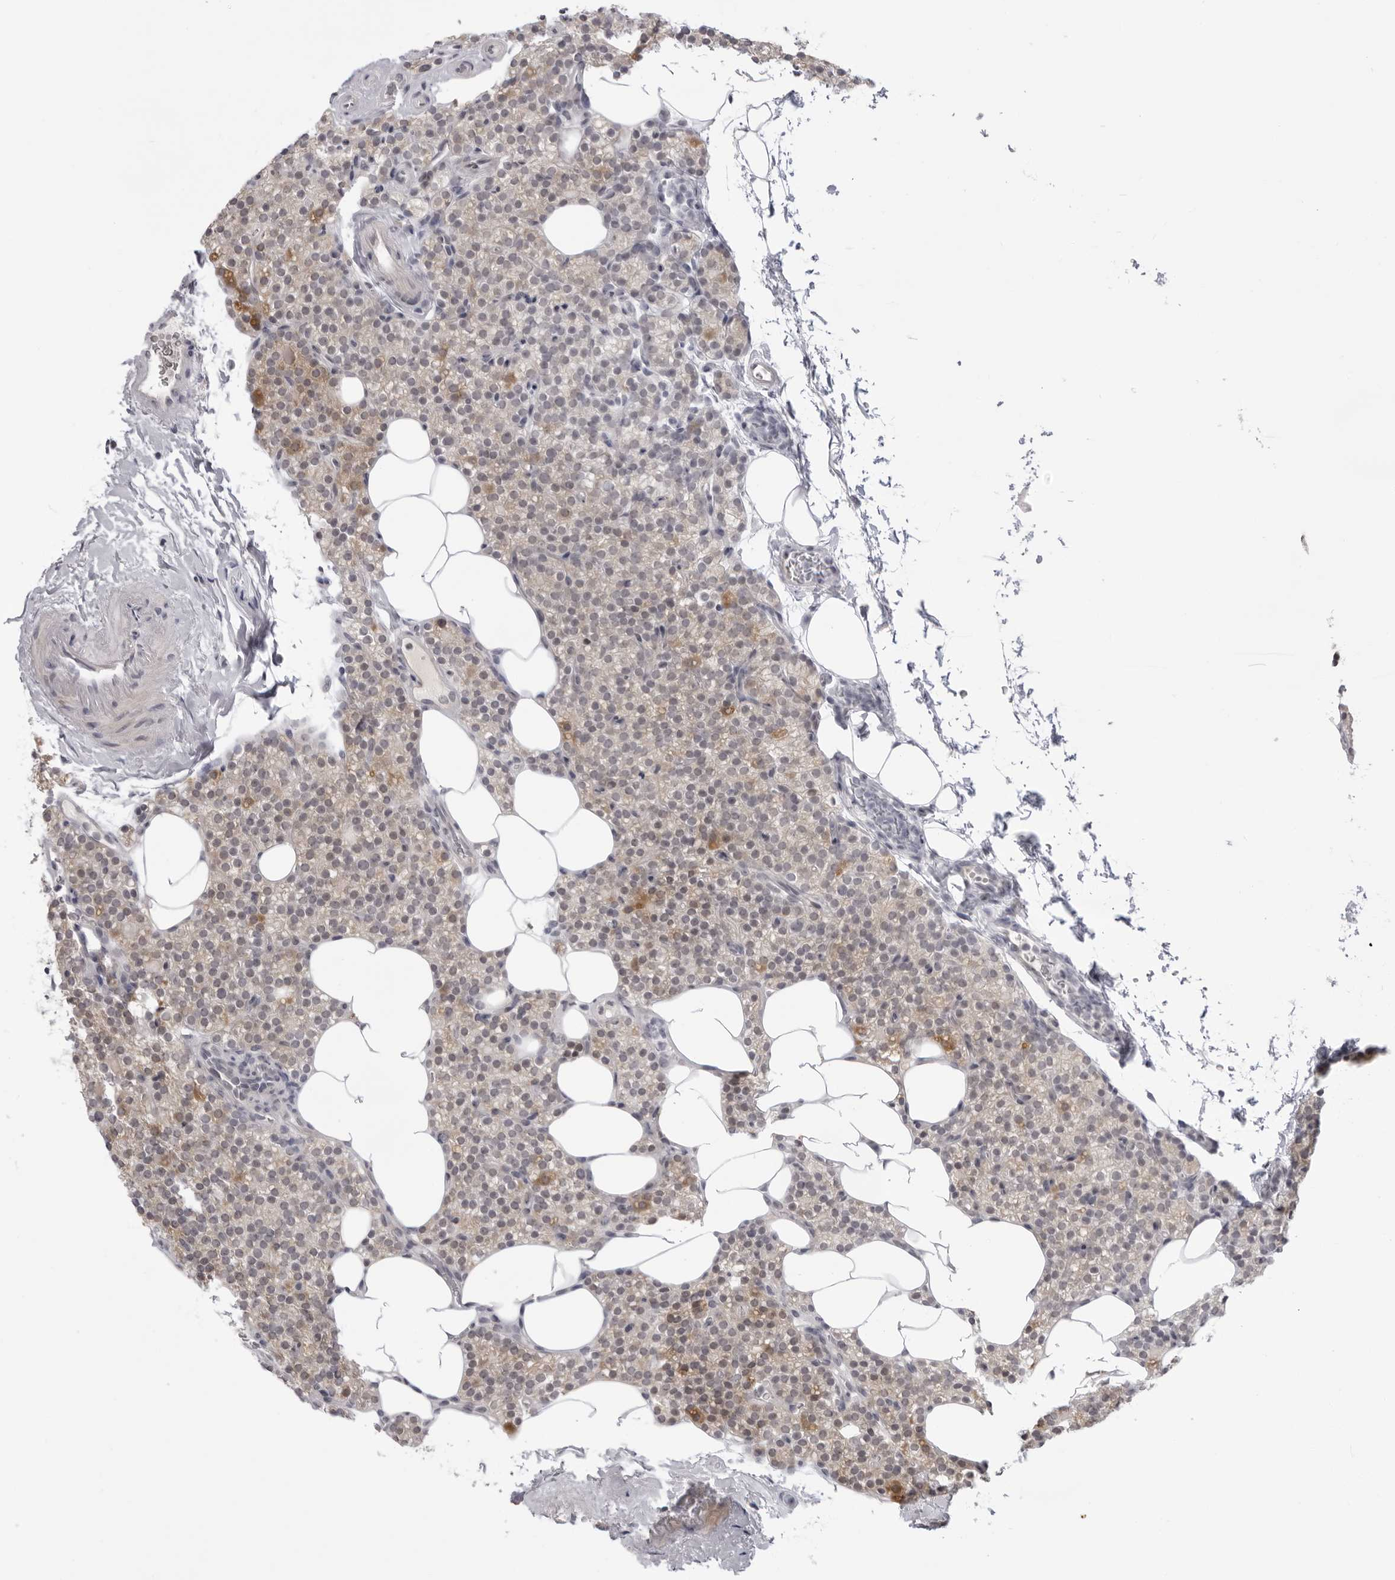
{"staining": {"intensity": "moderate", "quantity": "25%-75%", "location": "cytoplasmic/membranous"}, "tissue": "parathyroid gland", "cell_type": "Glandular cells", "image_type": "normal", "snomed": [{"axis": "morphology", "description": "Normal tissue, NOS"}, {"axis": "topography", "description": "Parathyroid gland"}], "caption": "Protein staining of benign parathyroid gland exhibits moderate cytoplasmic/membranous expression in about 25%-75% of glandular cells. Ihc stains the protein in brown and the nuclei are stained blue.", "gene": "ACP6", "patient": {"sex": "female", "age": 56}}